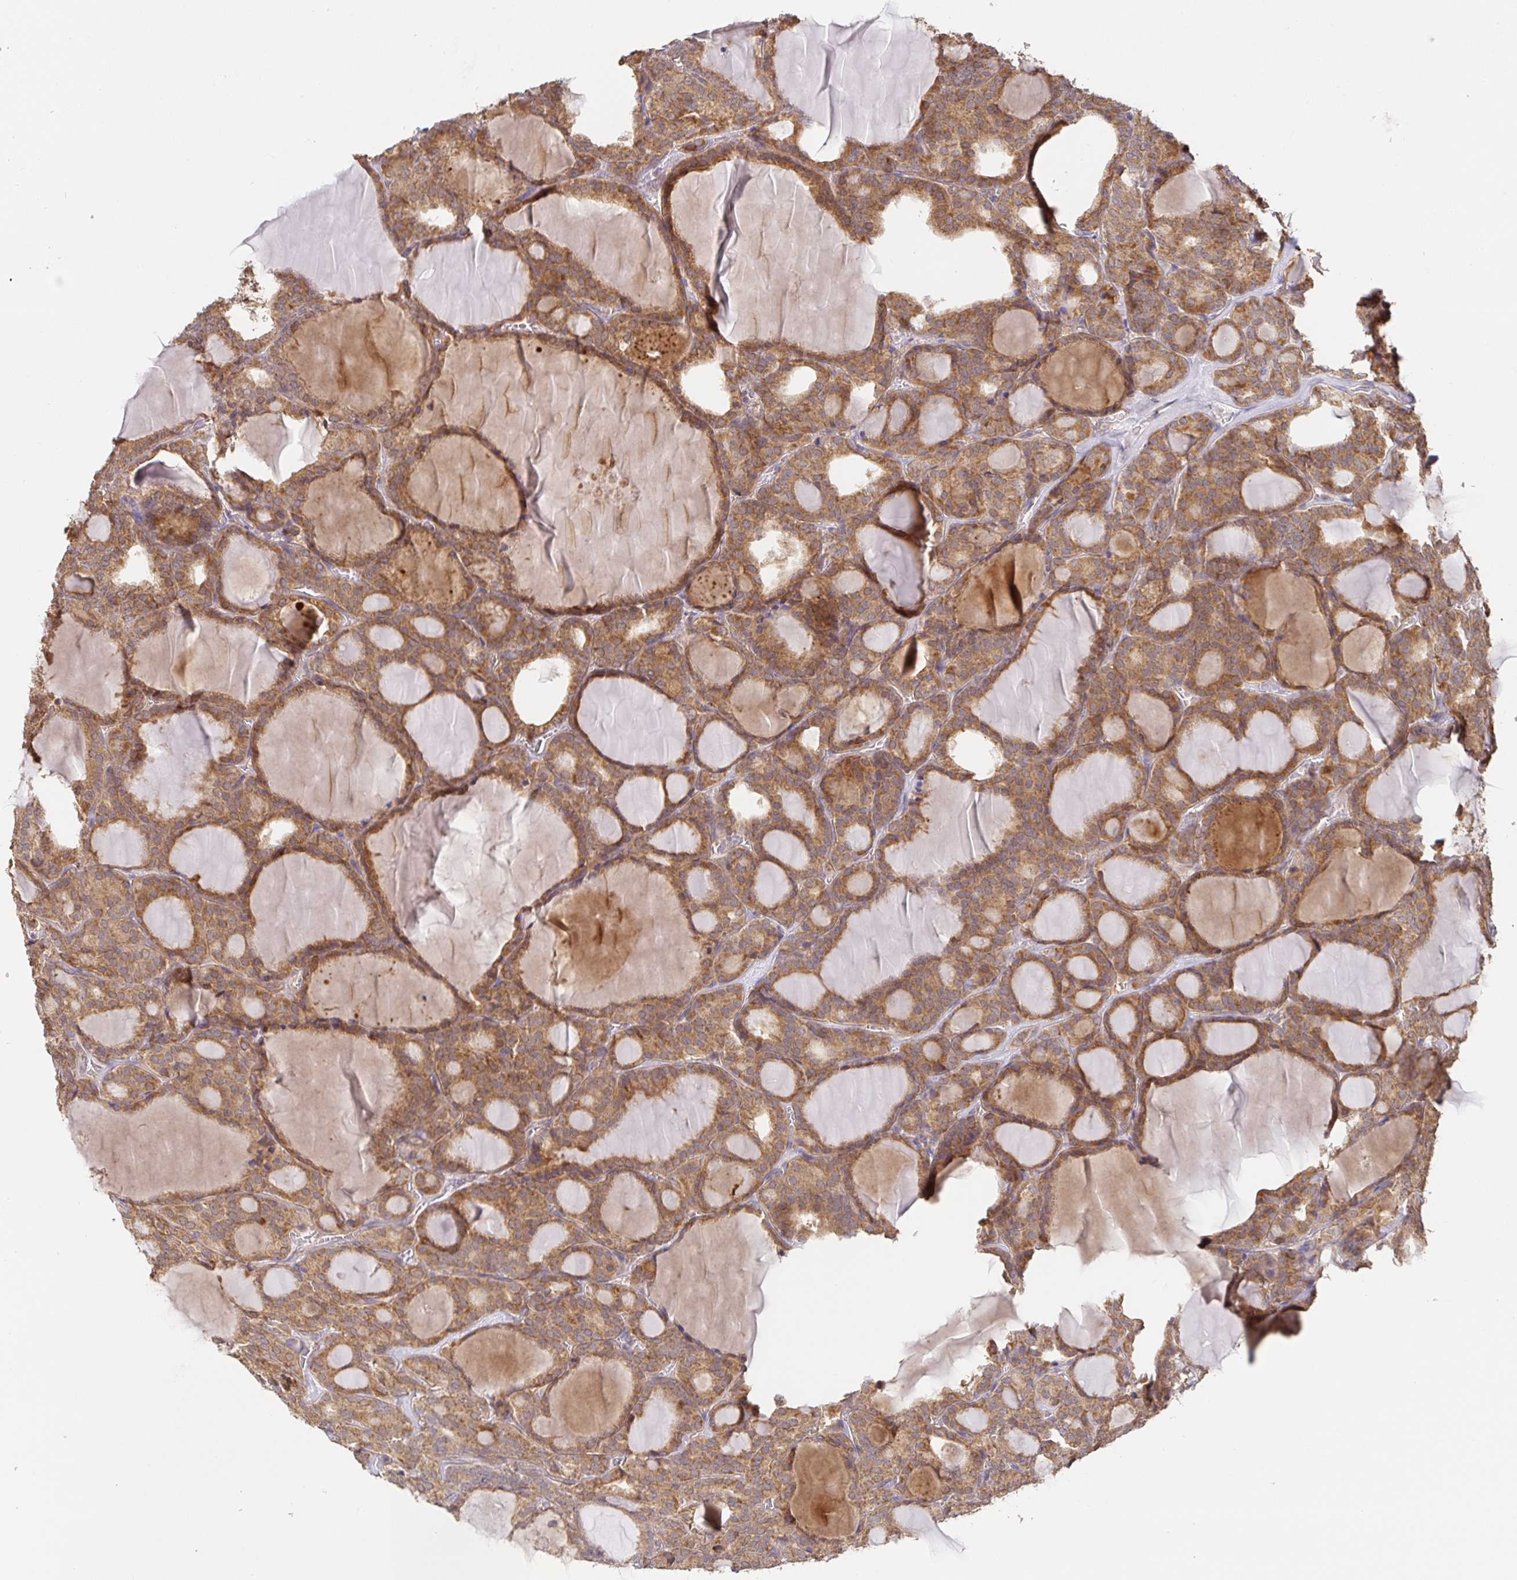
{"staining": {"intensity": "moderate", "quantity": ">75%", "location": "cytoplasmic/membranous"}, "tissue": "thyroid cancer", "cell_type": "Tumor cells", "image_type": "cancer", "snomed": [{"axis": "morphology", "description": "Follicular adenoma carcinoma, NOS"}, {"axis": "topography", "description": "Thyroid gland"}], "caption": "Approximately >75% of tumor cells in thyroid follicular adenoma carcinoma reveal moderate cytoplasmic/membranous protein positivity as visualized by brown immunohistochemical staining.", "gene": "HAGH", "patient": {"sex": "male", "age": 74}}